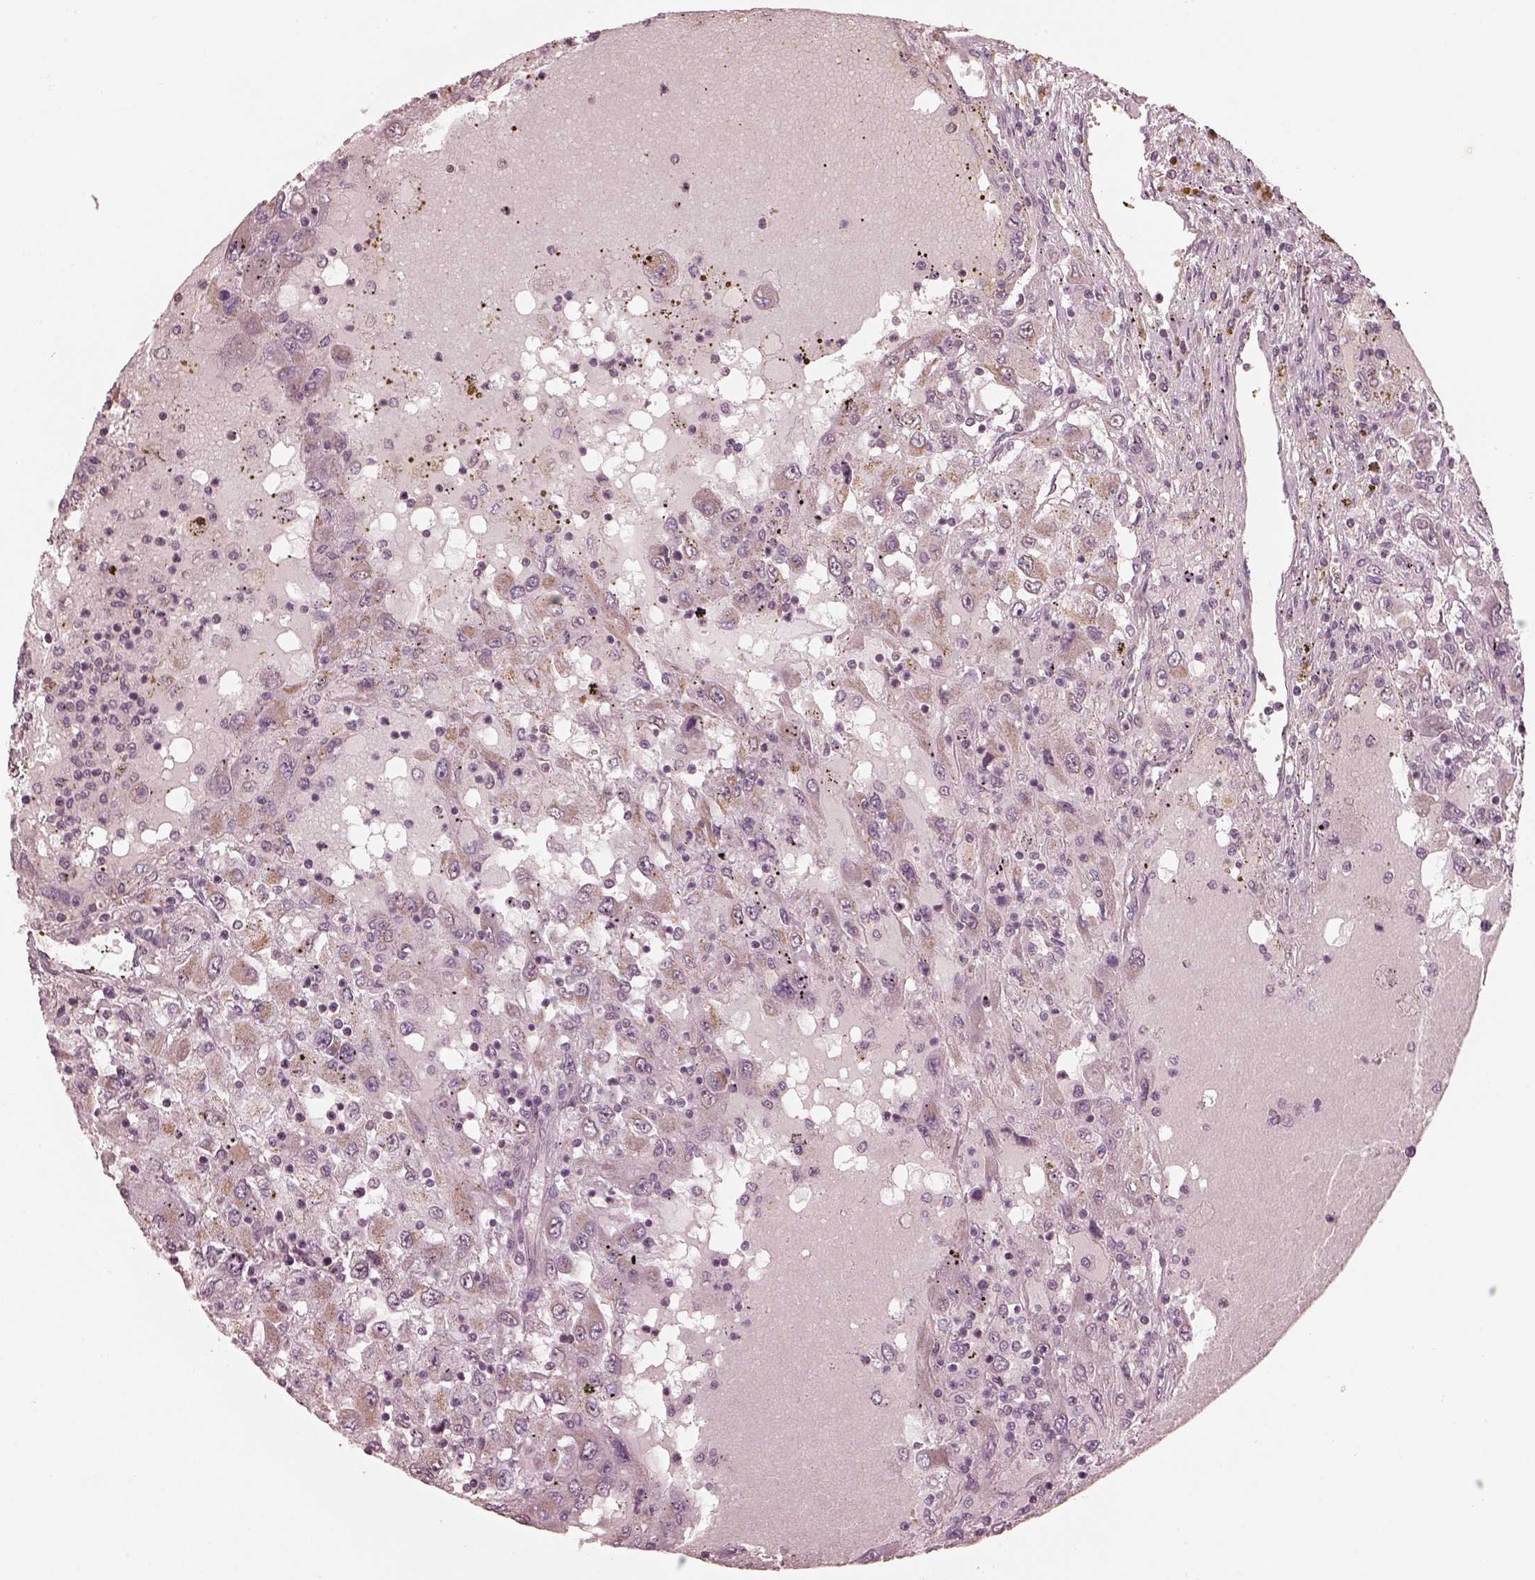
{"staining": {"intensity": "weak", "quantity": "<25%", "location": "cytoplasmic/membranous"}, "tissue": "renal cancer", "cell_type": "Tumor cells", "image_type": "cancer", "snomed": [{"axis": "morphology", "description": "Adenocarcinoma, NOS"}, {"axis": "topography", "description": "Kidney"}], "caption": "DAB (3,3'-diaminobenzidine) immunohistochemical staining of renal adenocarcinoma displays no significant expression in tumor cells.", "gene": "SLC7A4", "patient": {"sex": "female", "age": 67}}